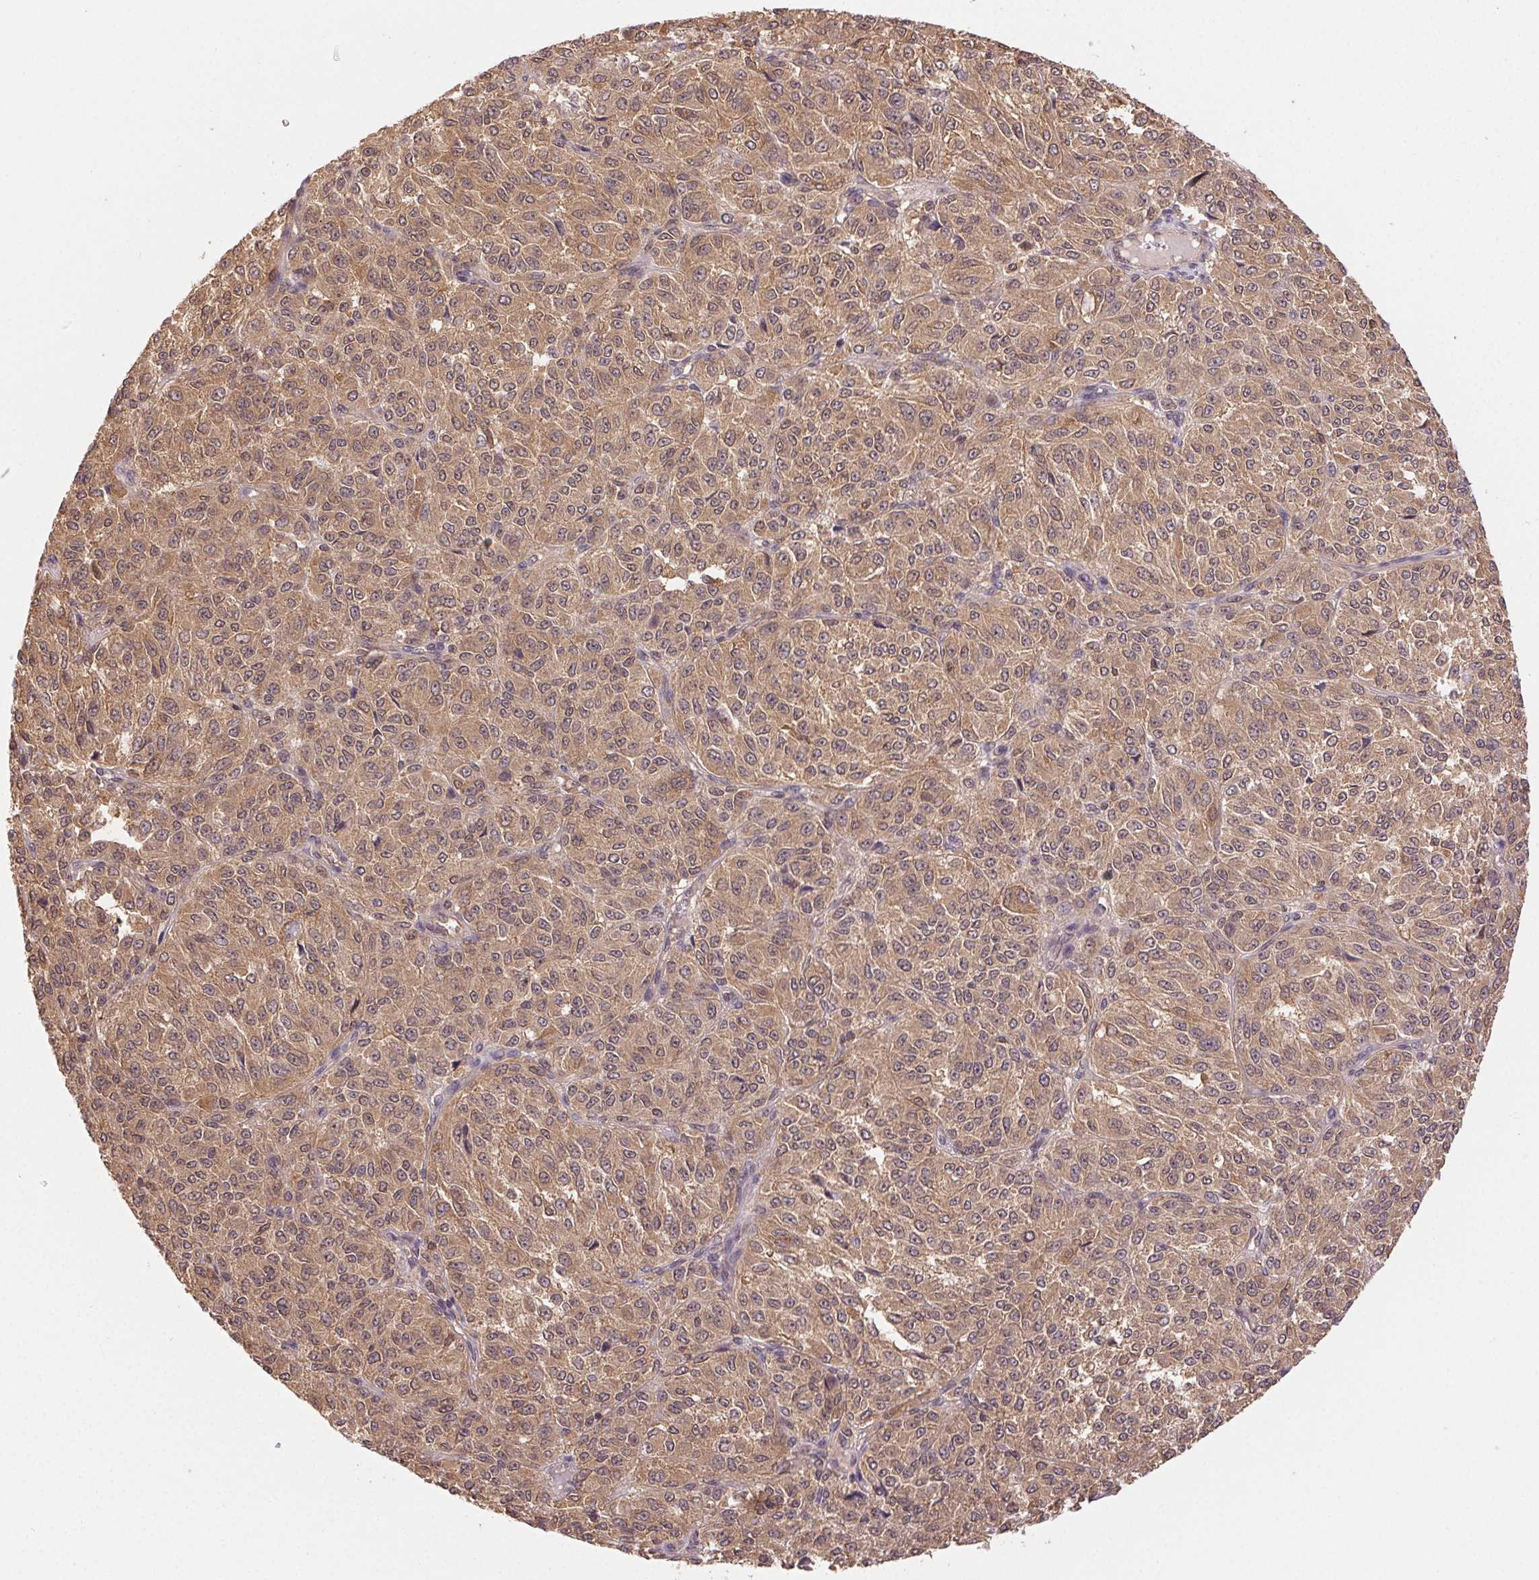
{"staining": {"intensity": "moderate", "quantity": ">75%", "location": "cytoplasmic/membranous"}, "tissue": "melanoma", "cell_type": "Tumor cells", "image_type": "cancer", "snomed": [{"axis": "morphology", "description": "Malignant melanoma, Metastatic site"}, {"axis": "topography", "description": "Brain"}], "caption": "An IHC histopathology image of neoplastic tissue is shown. Protein staining in brown highlights moderate cytoplasmic/membranous positivity in malignant melanoma (metastatic site) within tumor cells. (DAB (3,3'-diaminobenzidine) IHC, brown staining for protein, blue staining for nuclei).", "gene": "GDI2", "patient": {"sex": "female", "age": 56}}